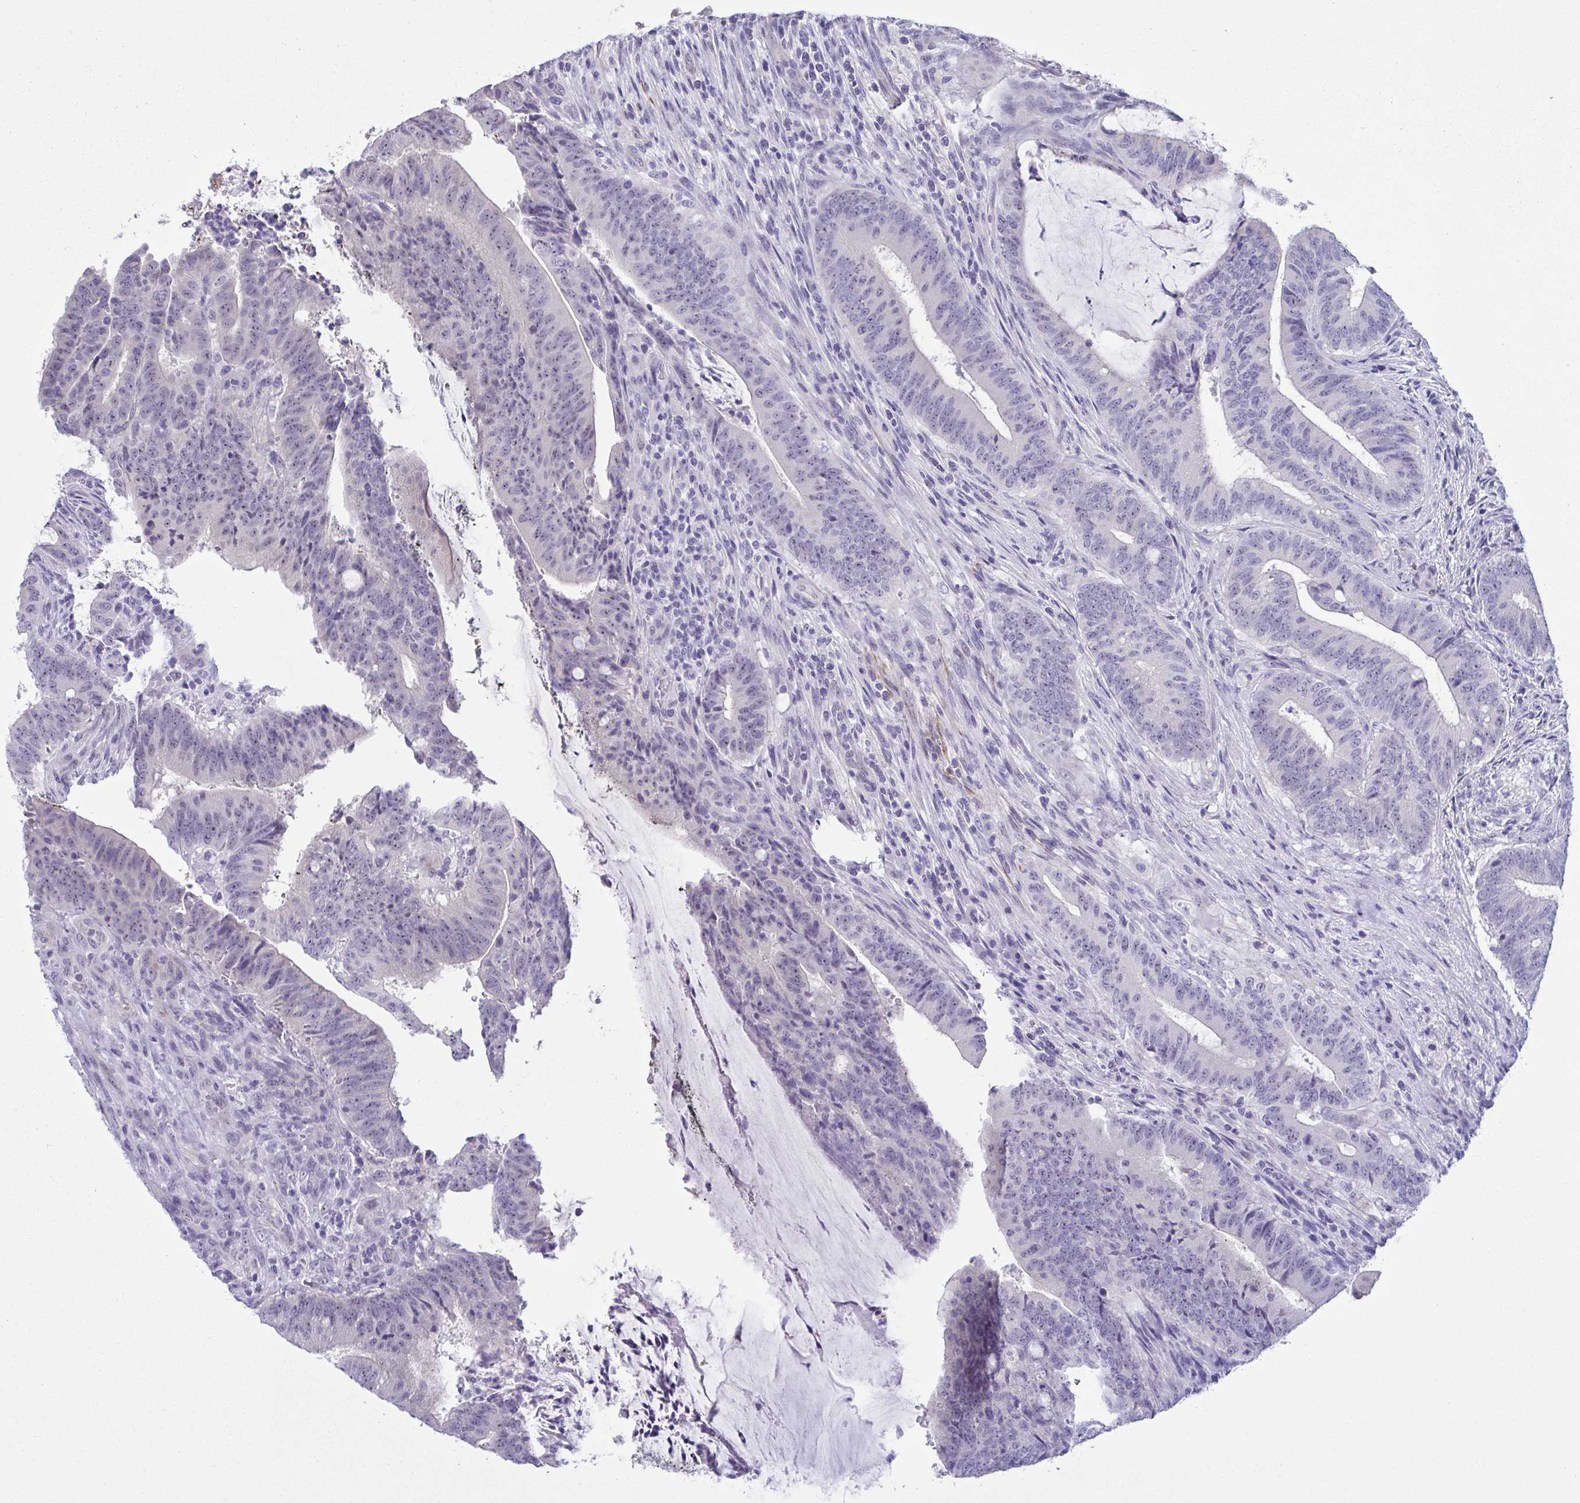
{"staining": {"intensity": "weak", "quantity": "<25%", "location": "nuclear"}, "tissue": "colorectal cancer", "cell_type": "Tumor cells", "image_type": "cancer", "snomed": [{"axis": "morphology", "description": "Adenocarcinoma, NOS"}, {"axis": "topography", "description": "Colon"}], "caption": "This is a image of immunohistochemistry (IHC) staining of colorectal cancer (adenocarcinoma), which shows no expression in tumor cells. (IHC, brightfield microscopy, high magnification).", "gene": "MYL7", "patient": {"sex": "female", "age": 43}}